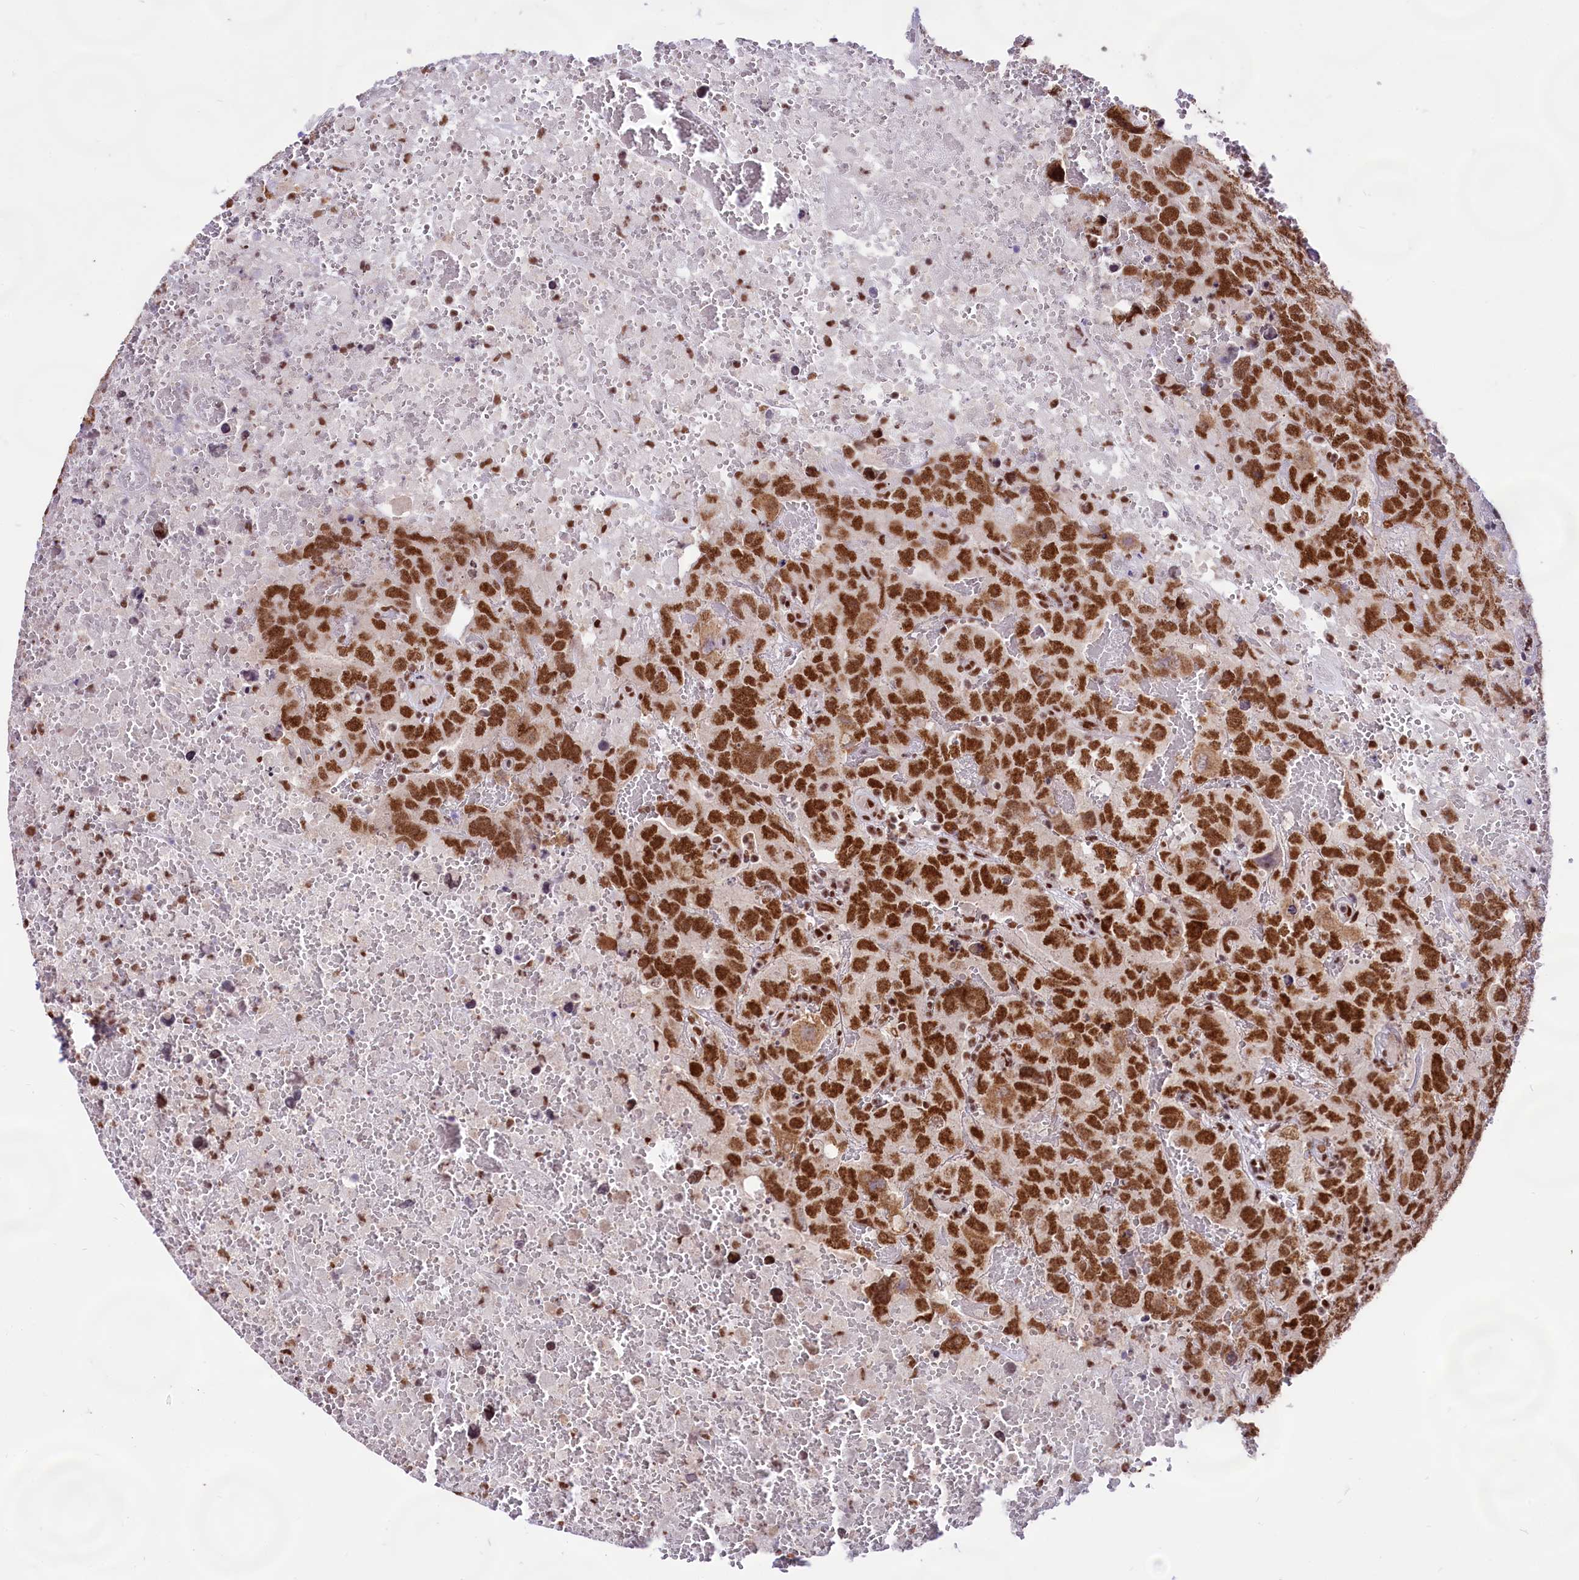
{"staining": {"intensity": "strong", "quantity": ">75%", "location": "nuclear"}, "tissue": "testis cancer", "cell_type": "Tumor cells", "image_type": "cancer", "snomed": [{"axis": "morphology", "description": "Carcinoma, Embryonal, NOS"}, {"axis": "topography", "description": "Testis"}], "caption": "DAB (3,3'-diaminobenzidine) immunohistochemical staining of testis cancer (embryonal carcinoma) reveals strong nuclear protein positivity in approximately >75% of tumor cells.", "gene": "HIRA", "patient": {"sex": "male", "age": 45}}